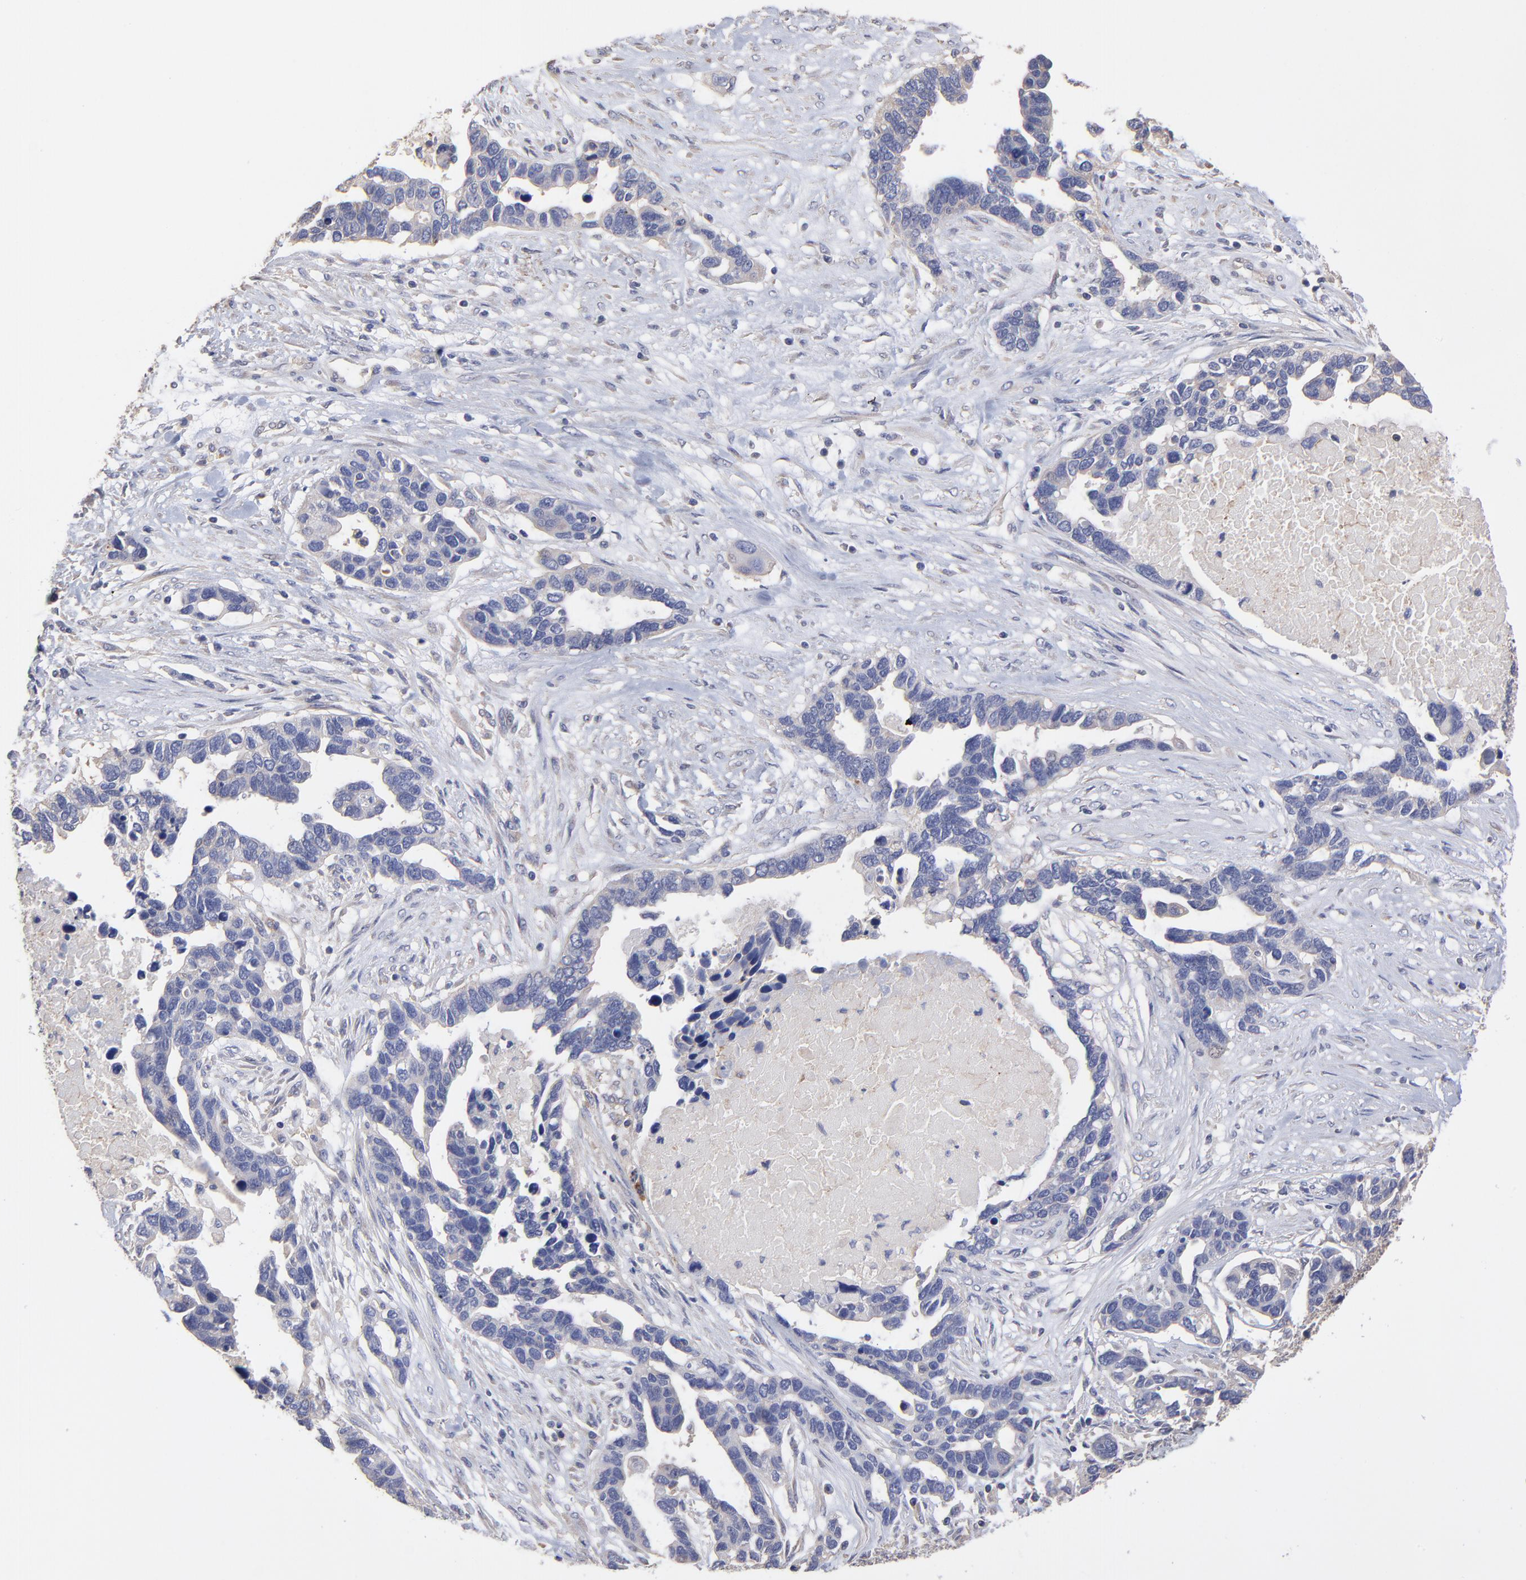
{"staining": {"intensity": "negative", "quantity": "none", "location": "none"}, "tissue": "ovarian cancer", "cell_type": "Tumor cells", "image_type": "cancer", "snomed": [{"axis": "morphology", "description": "Cystadenocarcinoma, serous, NOS"}, {"axis": "topography", "description": "Ovary"}], "caption": "There is no significant expression in tumor cells of ovarian cancer (serous cystadenocarcinoma).", "gene": "ASB7", "patient": {"sex": "female", "age": 54}}